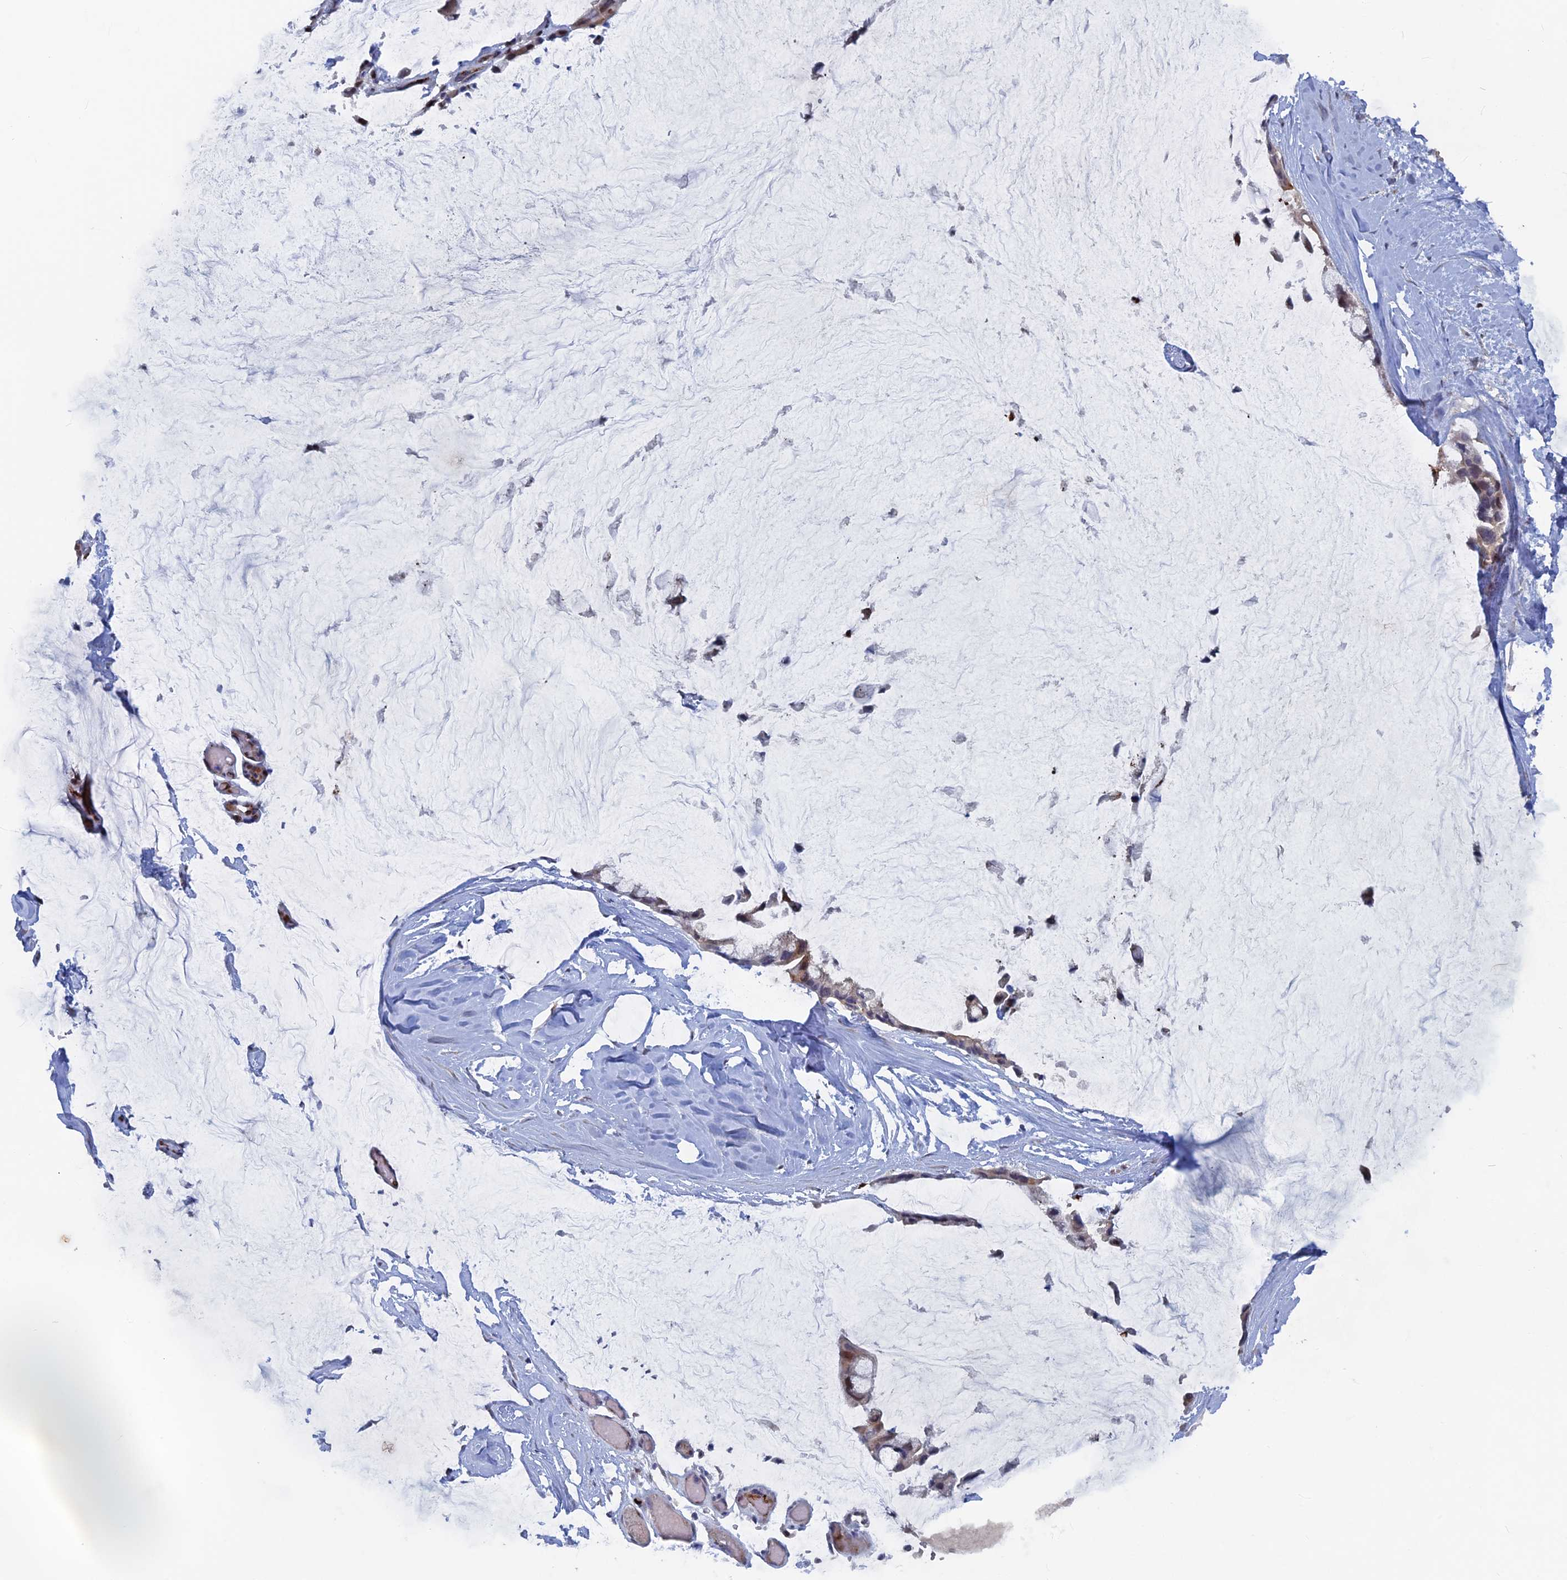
{"staining": {"intensity": "moderate", "quantity": "<25%", "location": "cytoplasmic/membranous,nuclear"}, "tissue": "ovarian cancer", "cell_type": "Tumor cells", "image_type": "cancer", "snomed": [{"axis": "morphology", "description": "Cystadenocarcinoma, mucinous, NOS"}, {"axis": "topography", "description": "Ovary"}], "caption": "Human mucinous cystadenocarcinoma (ovarian) stained with a brown dye exhibits moderate cytoplasmic/membranous and nuclear positive staining in about <25% of tumor cells.", "gene": "SH3D21", "patient": {"sex": "female", "age": 39}}